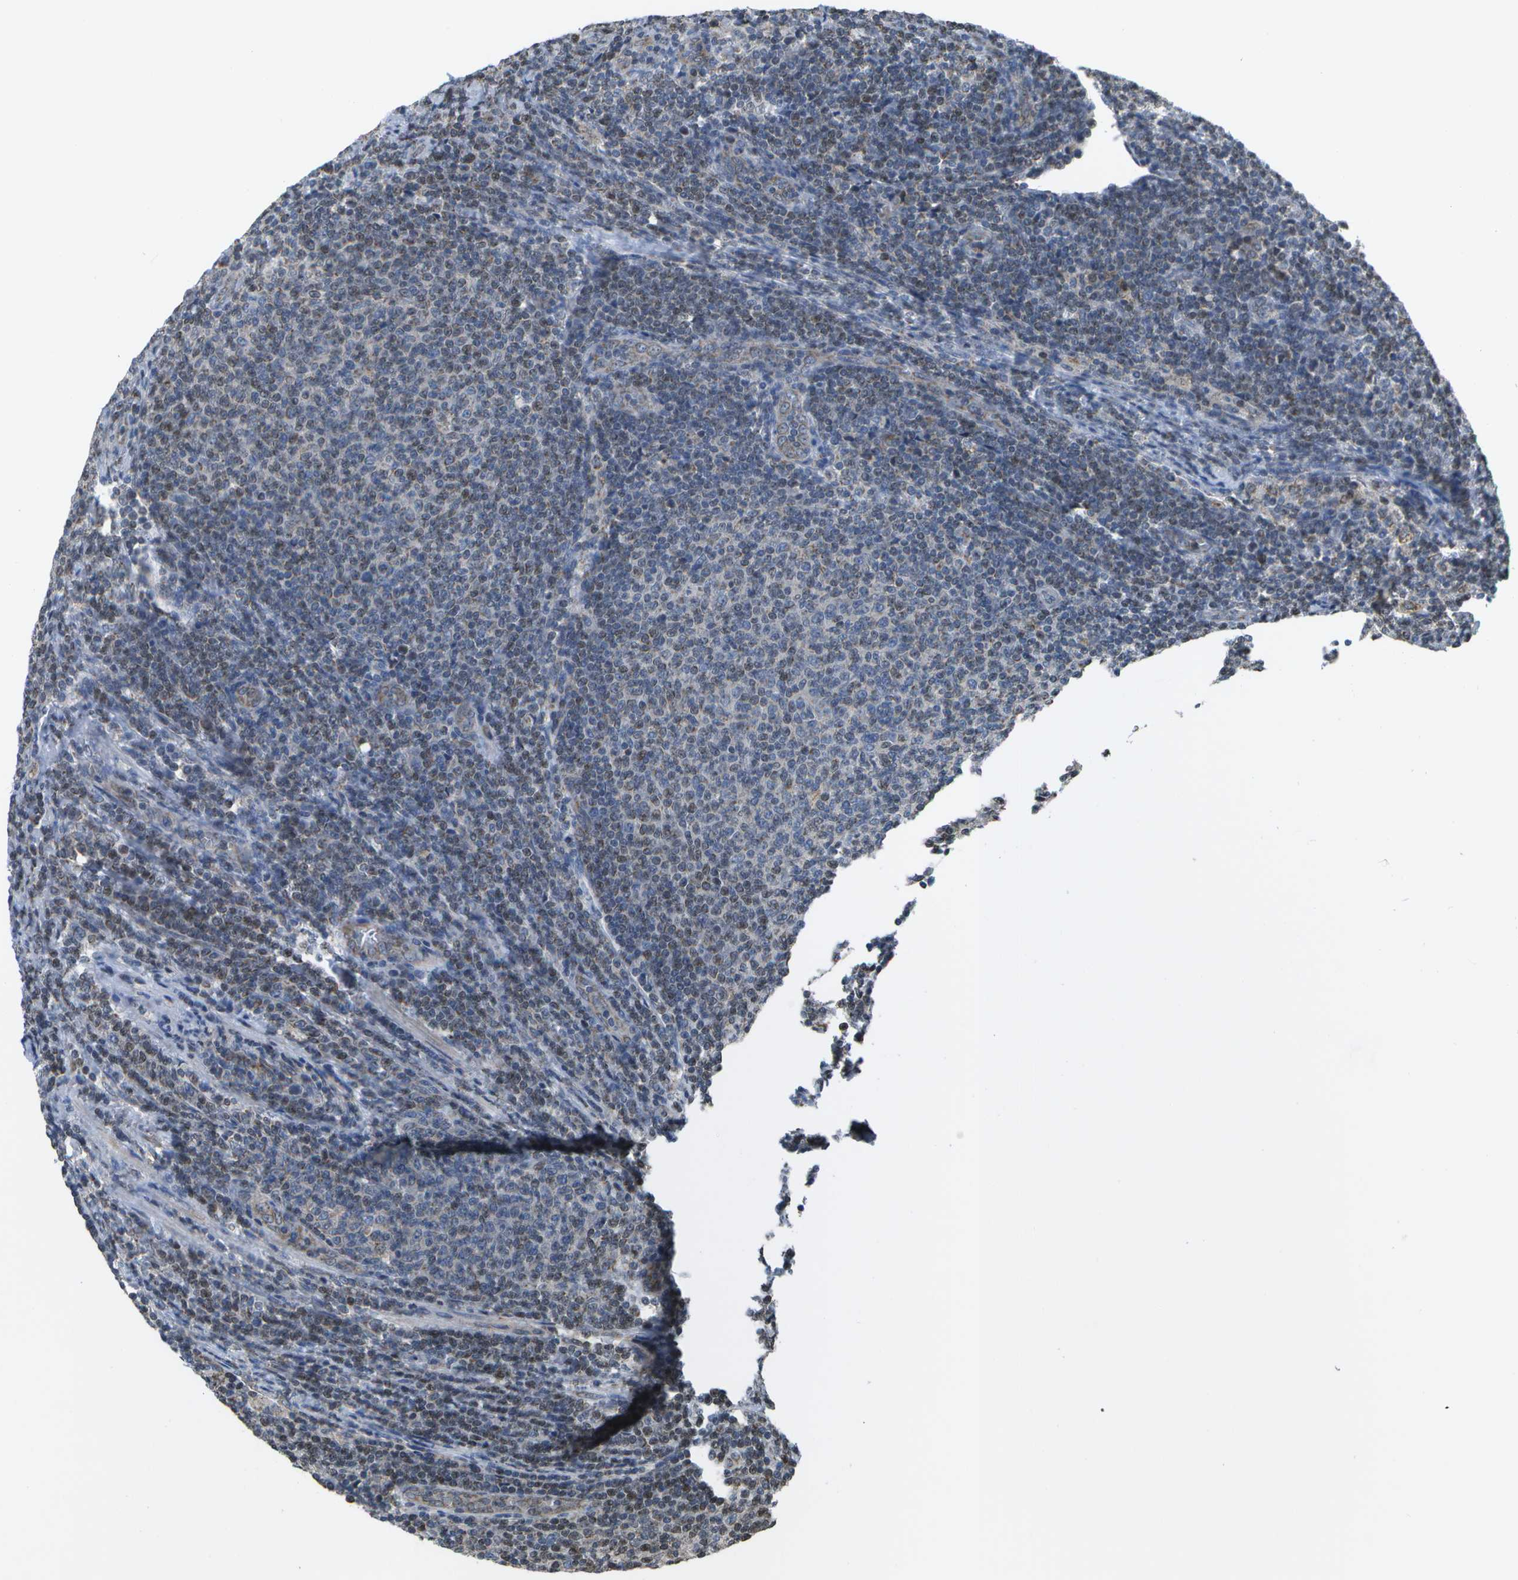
{"staining": {"intensity": "weak", "quantity": "25%-75%", "location": "nuclear"}, "tissue": "lymphoma", "cell_type": "Tumor cells", "image_type": "cancer", "snomed": [{"axis": "morphology", "description": "Malignant lymphoma, non-Hodgkin's type, Low grade"}, {"axis": "topography", "description": "Lymph node"}], "caption": "Immunohistochemical staining of human lymphoma demonstrates low levels of weak nuclear protein staining in approximately 25%-75% of tumor cells. (DAB (3,3'-diaminobenzidine) = brown stain, brightfield microscopy at high magnification).", "gene": "HADHA", "patient": {"sex": "male", "age": 66}}